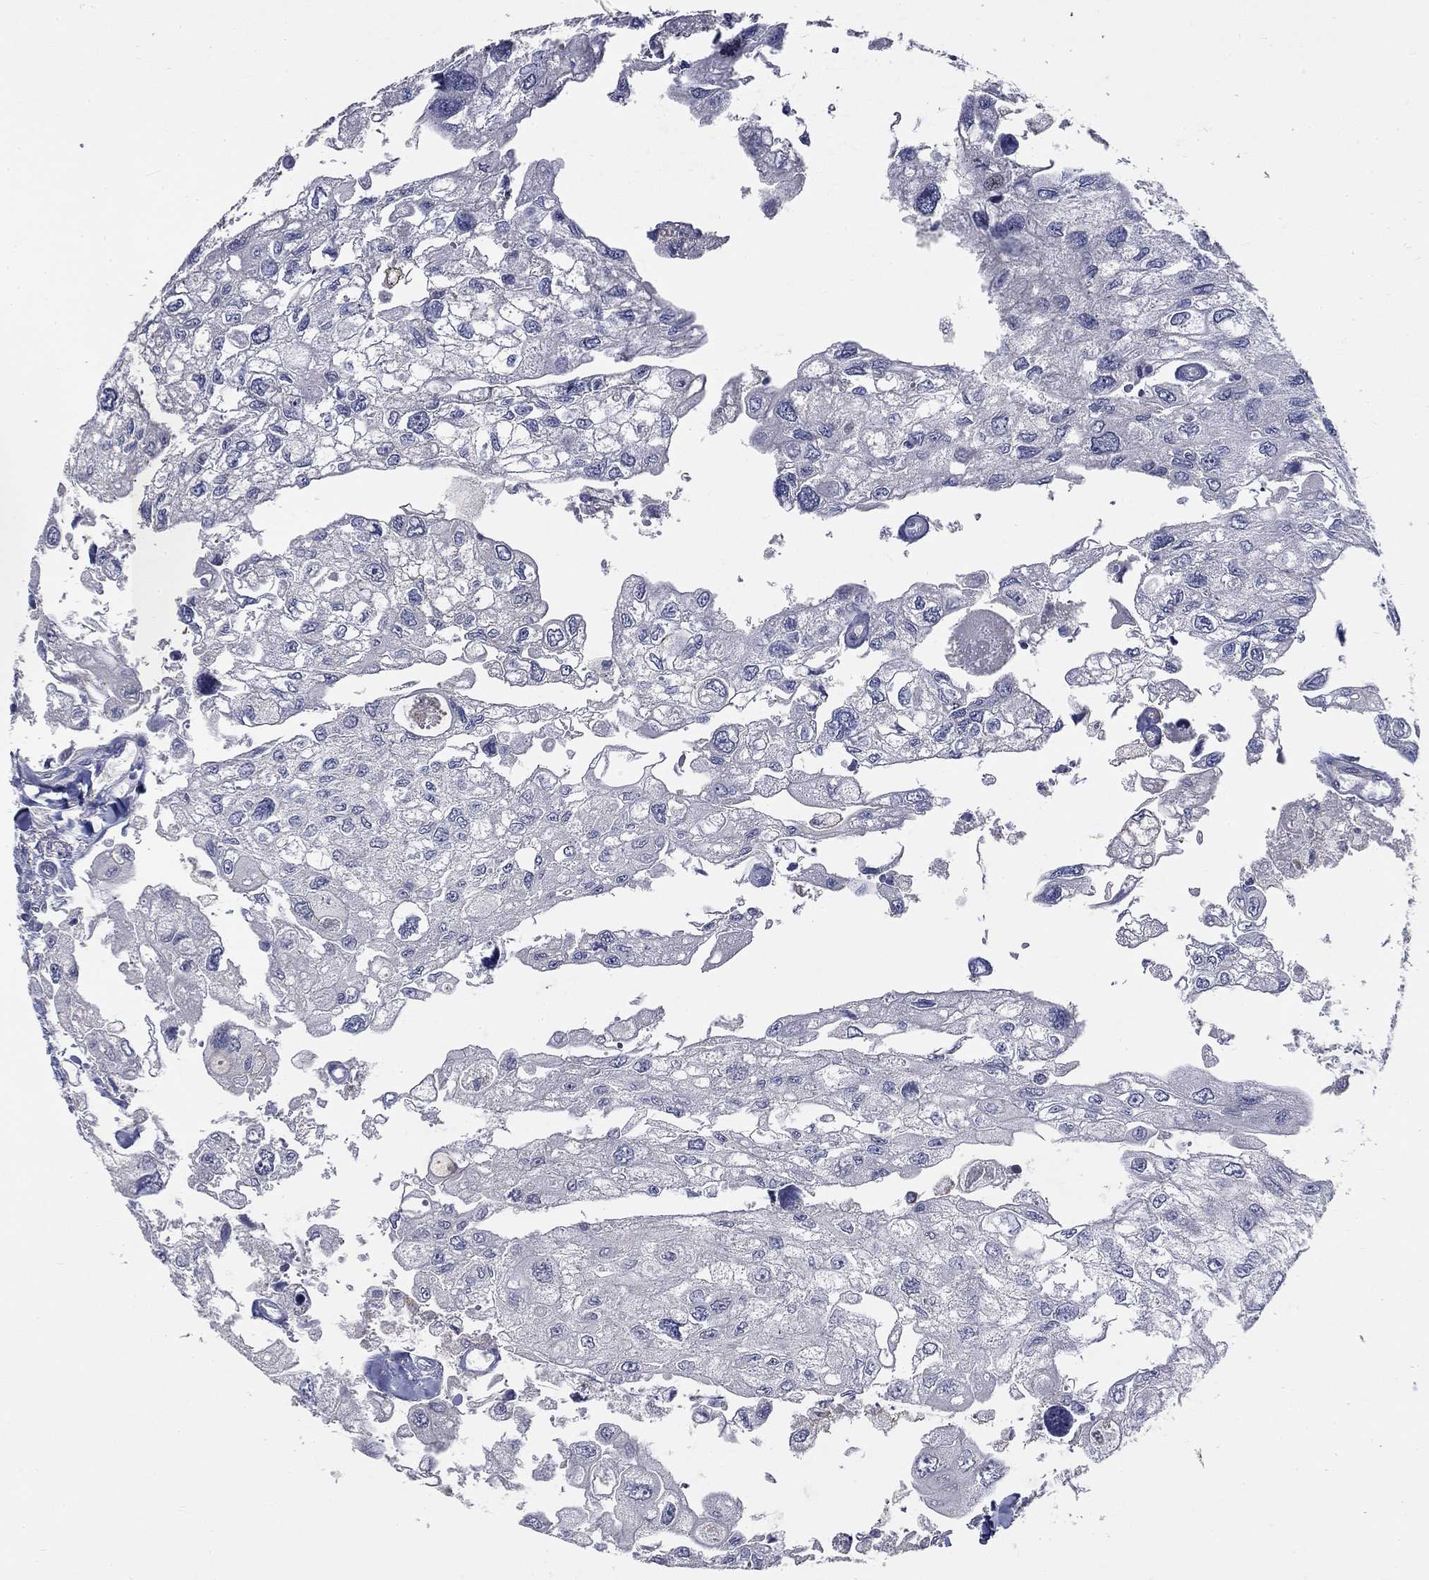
{"staining": {"intensity": "negative", "quantity": "none", "location": "none"}, "tissue": "urothelial cancer", "cell_type": "Tumor cells", "image_type": "cancer", "snomed": [{"axis": "morphology", "description": "Urothelial carcinoma, High grade"}, {"axis": "topography", "description": "Urinary bladder"}], "caption": "This is an immunohistochemistry (IHC) photomicrograph of high-grade urothelial carcinoma. There is no positivity in tumor cells.", "gene": "CD274", "patient": {"sex": "male", "age": 59}}